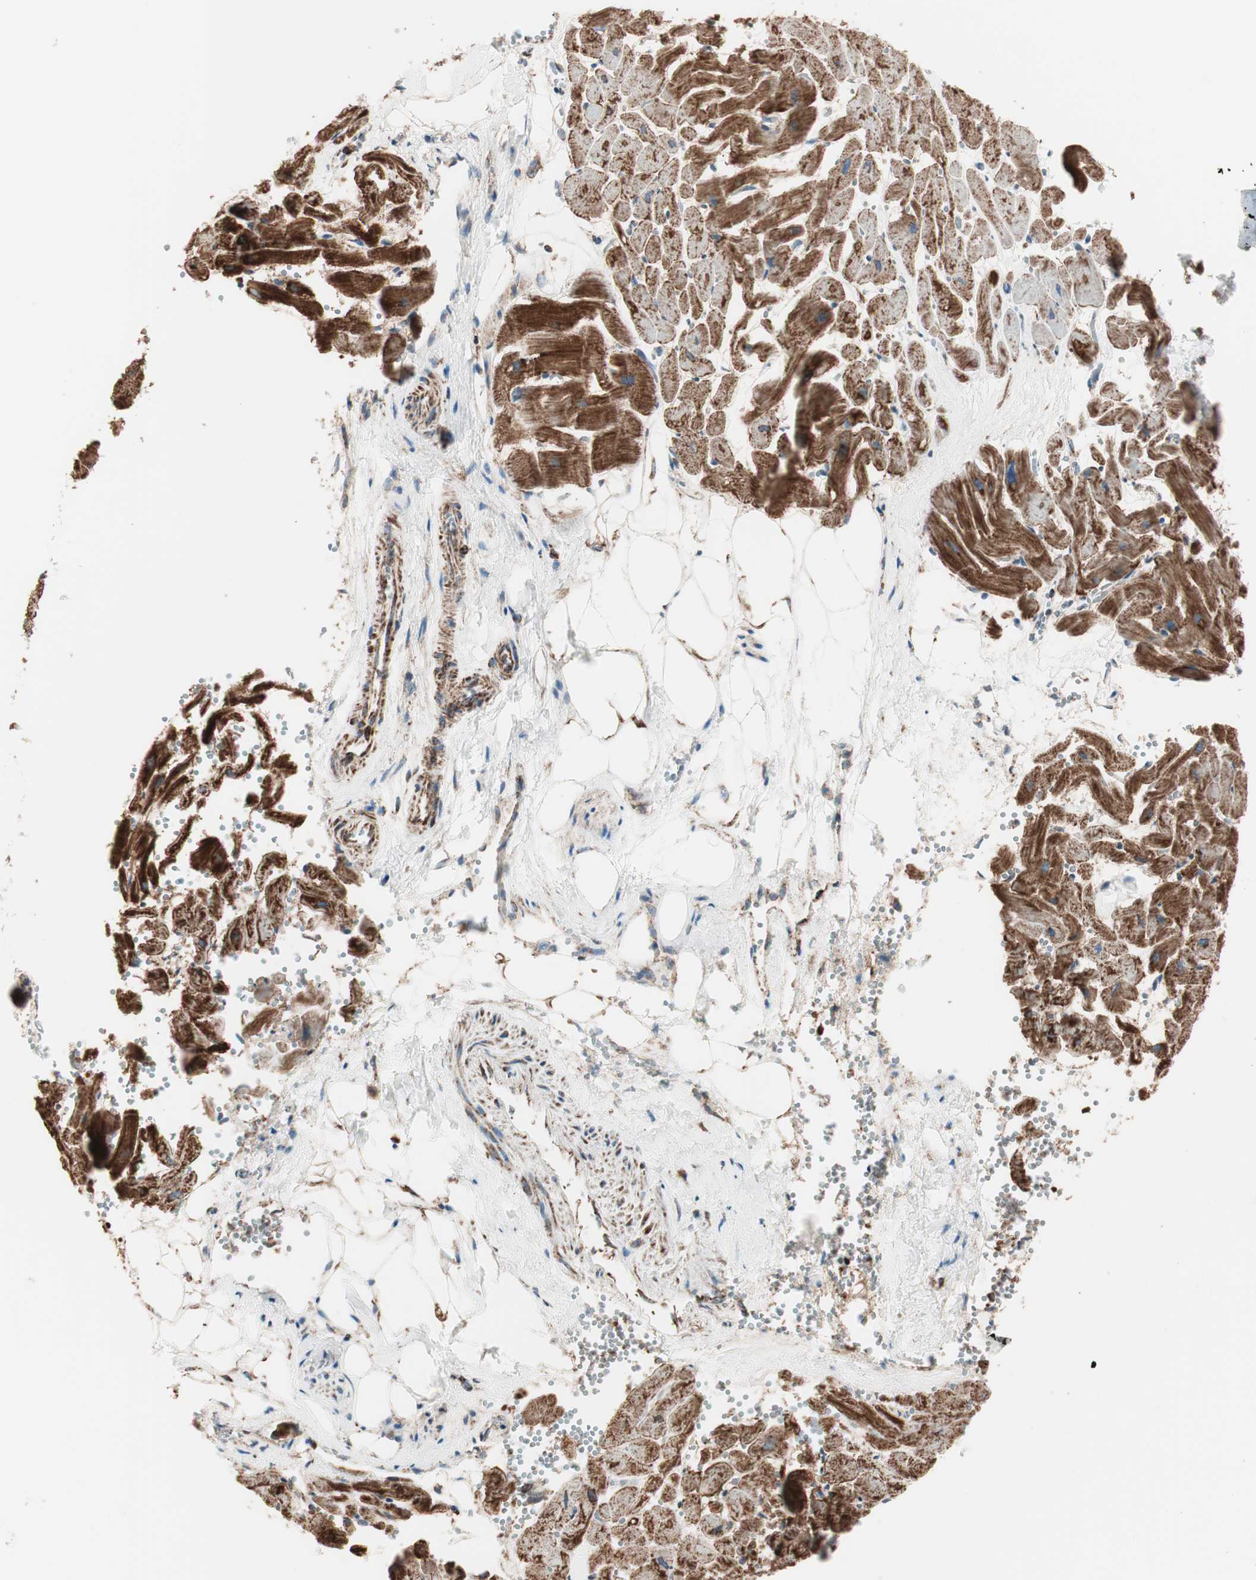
{"staining": {"intensity": "strong", "quantity": ">75%", "location": "cytoplasmic/membranous"}, "tissue": "heart muscle", "cell_type": "Cardiomyocytes", "image_type": "normal", "snomed": [{"axis": "morphology", "description": "Normal tissue, NOS"}, {"axis": "topography", "description": "Heart"}], "caption": "Brown immunohistochemical staining in normal heart muscle reveals strong cytoplasmic/membranous positivity in approximately >75% of cardiomyocytes. (DAB (3,3'-diaminobenzidine) IHC with brightfield microscopy, high magnification).", "gene": "TOMM22", "patient": {"sex": "female", "age": 19}}